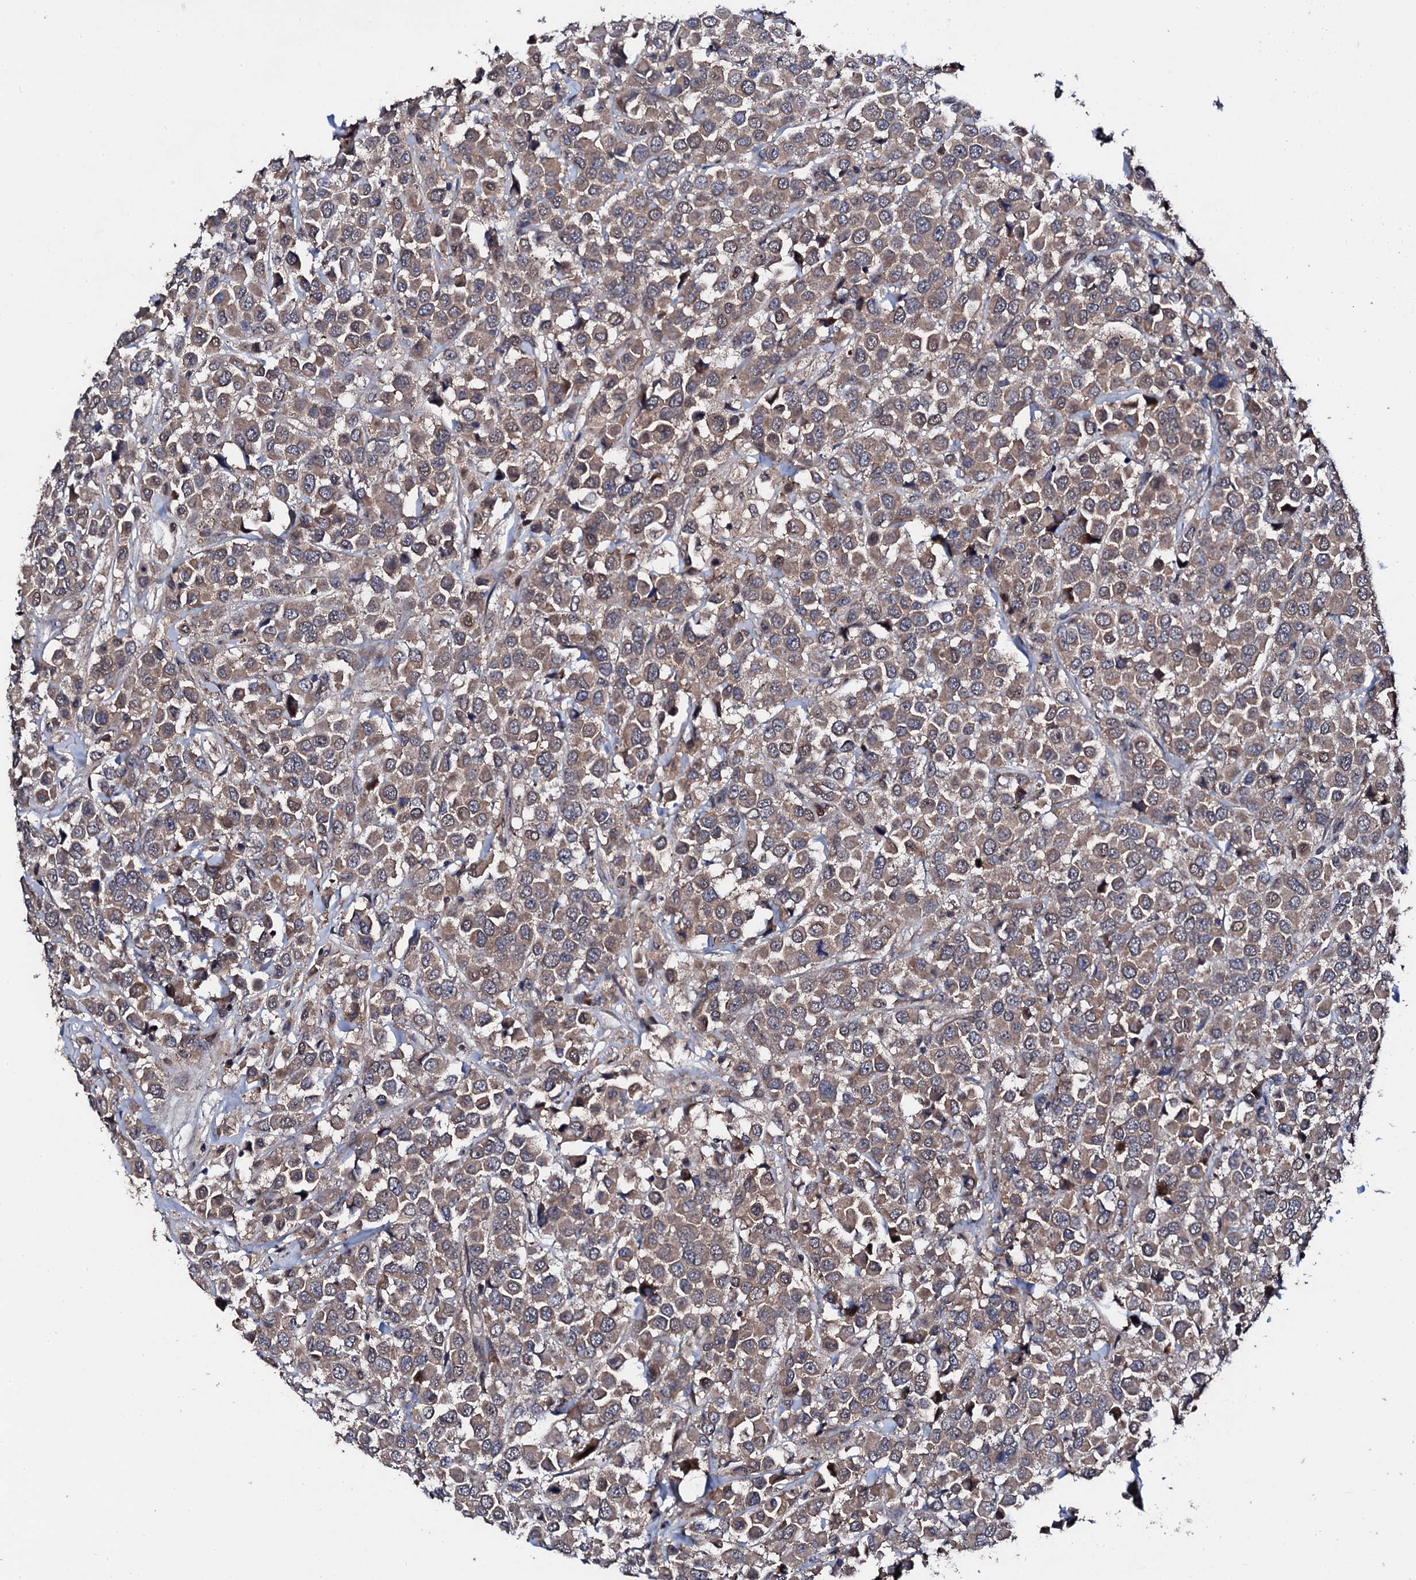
{"staining": {"intensity": "moderate", "quantity": ">75%", "location": "cytoplasmic/membranous"}, "tissue": "breast cancer", "cell_type": "Tumor cells", "image_type": "cancer", "snomed": [{"axis": "morphology", "description": "Duct carcinoma"}, {"axis": "topography", "description": "Breast"}], "caption": "An image of breast cancer (infiltrating ductal carcinoma) stained for a protein reveals moderate cytoplasmic/membranous brown staining in tumor cells.", "gene": "IP6K1", "patient": {"sex": "female", "age": 61}}